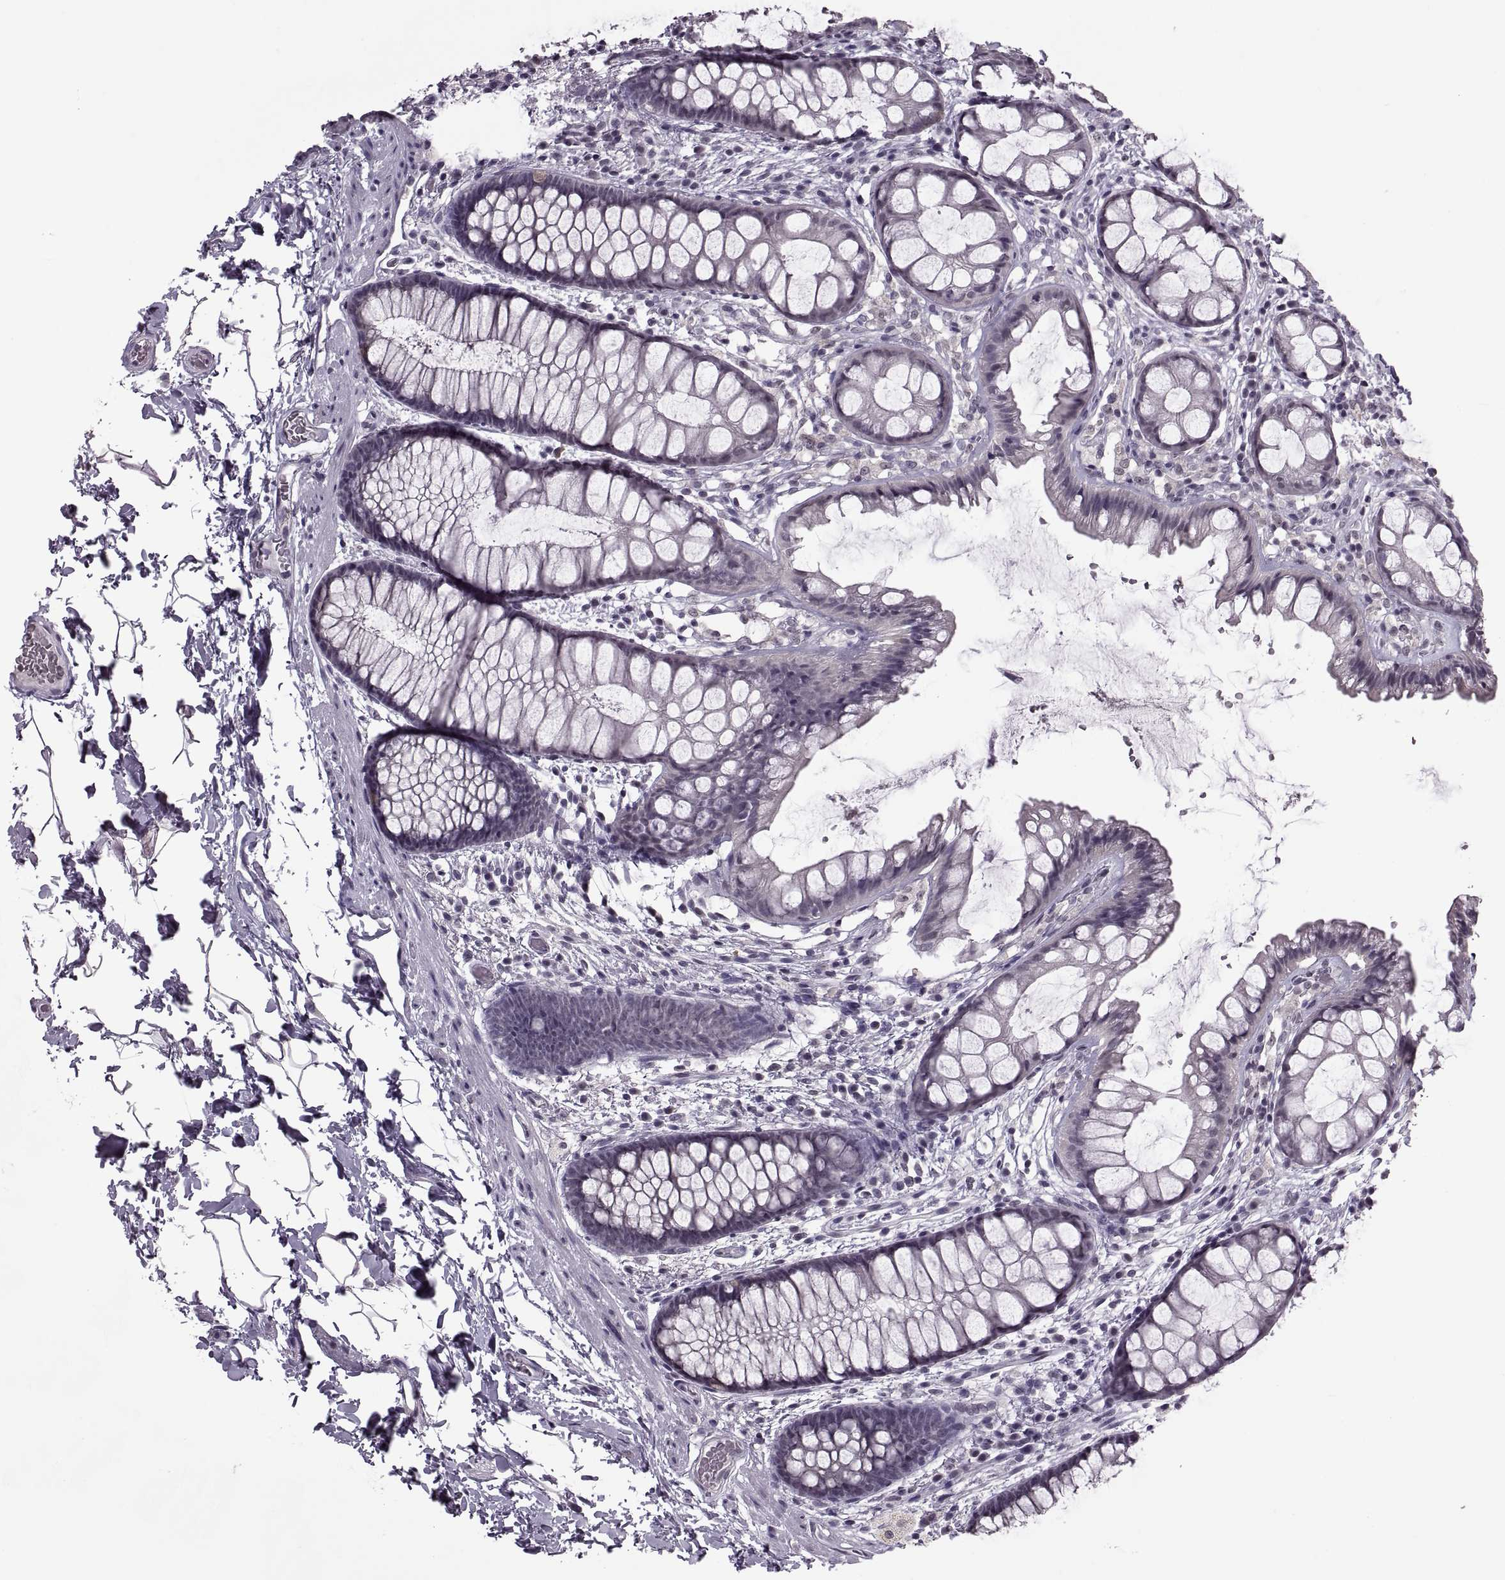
{"staining": {"intensity": "negative", "quantity": "none", "location": "none"}, "tissue": "rectum", "cell_type": "Glandular cells", "image_type": "normal", "snomed": [{"axis": "morphology", "description": "Normal tissue, NOS"}, {"axis": "topography", "description": "Rectum"}], "caption": "An immunohistochemistry image of benign rectum is shown. There is no staining in glandular cells of rectum.", "gene": "OTP", "patient": {"sex": "female", "age": 62}}